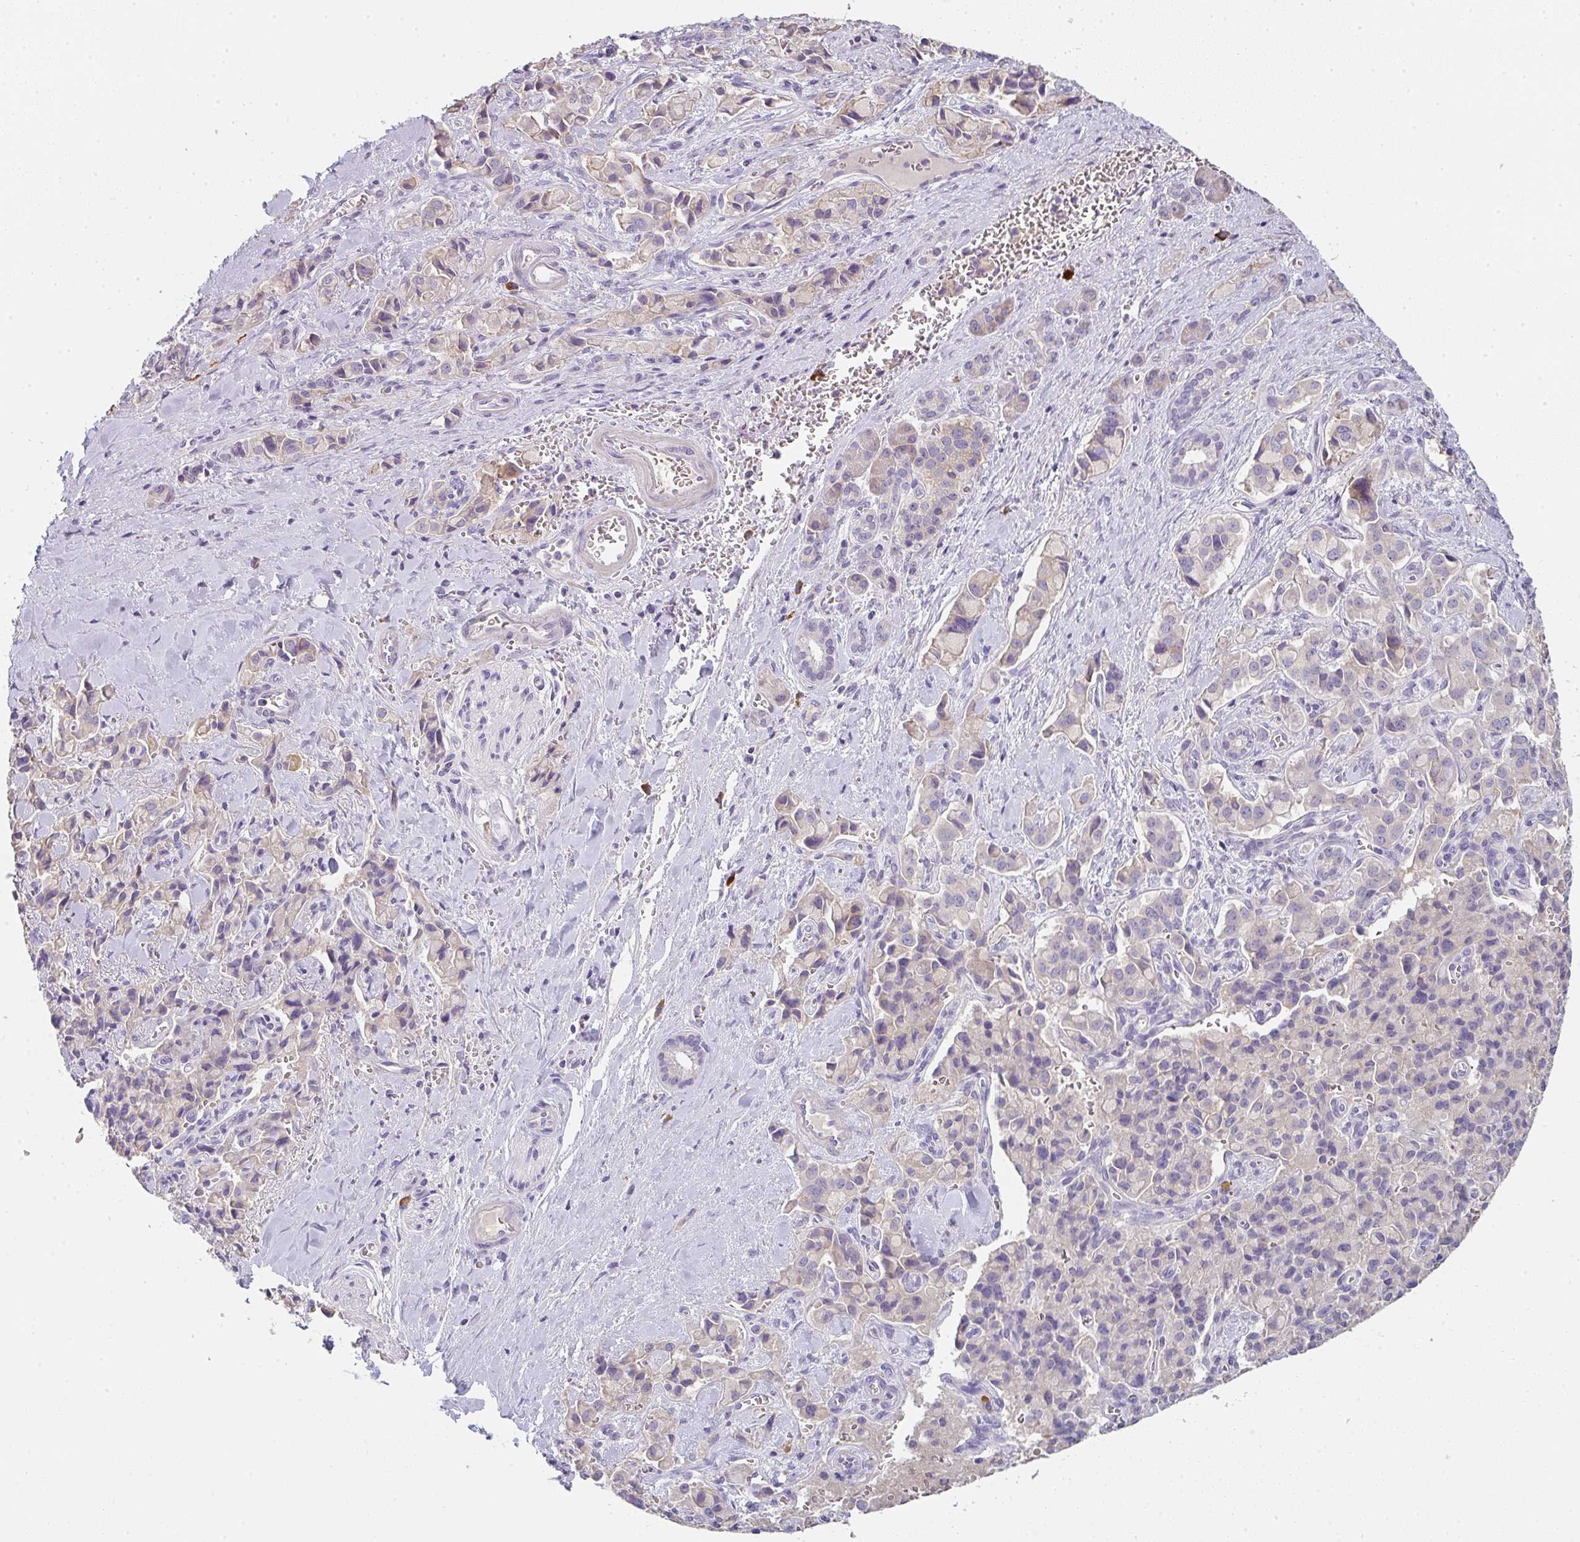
{"staining": {"intensity": "negative", "quantity": "none", "location": "none"}, "tissue": "pancreatic cancer", "cell_type": "Tumor cells", "image_type": "cancer", "snomed": [{"axis": "morphology", "description": "Adenocarcinoma, NOS"}, {"axis": "topography", "description": "Pancreas"}], "caption": "Immunohistochemical staining of human adenocarcinoma (pancreatic) shows no significant positivity in tumor cells.", "gene": "ZNF215", "patient": {"sex": "male", "age": 65}}